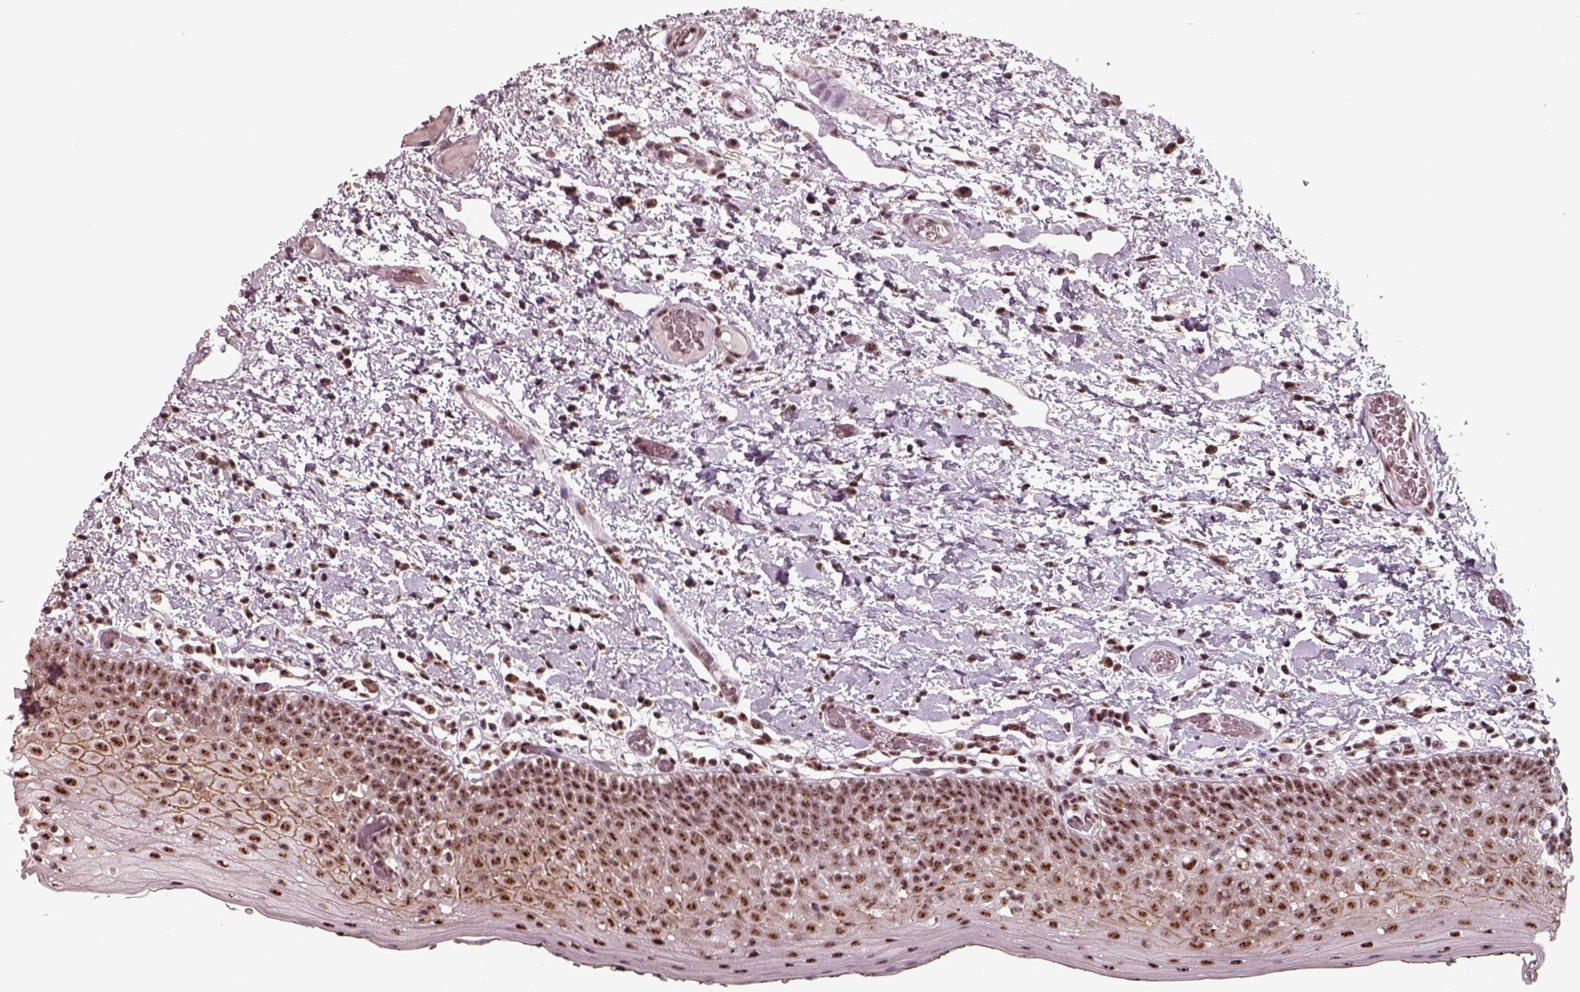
{"staining": {"intensity": "strong", "quantity": ">75%", "location": "nuclear"}, "tissue": "oral mucosa", "cell_type": "Squamous epithelial cells", "image_type": "normal", "snomed": [{"axis": "morphology", "description": "Normal tissue, NOS"}, {"axis": "morphology", "description": "Squamous cell carcinoma, NOS"}, {"axis": "topography", "description": "Oral tissue"}, {"axis": "topography", "description": "Head-Neck"}], "caption": "IHC staining of unremarkable oral mucosa, which demonstrates high levels of strong nuclear staining in approximately >75% of squamous epithelial cells indicating strong nuclear protein expression. The staining was performed using DAB (brown) for protein detection and nuclei were counterstained in hematoxylin (blue).", "gene": "ATXN7L3", "patient": {"sex": "male", "age": 69}}